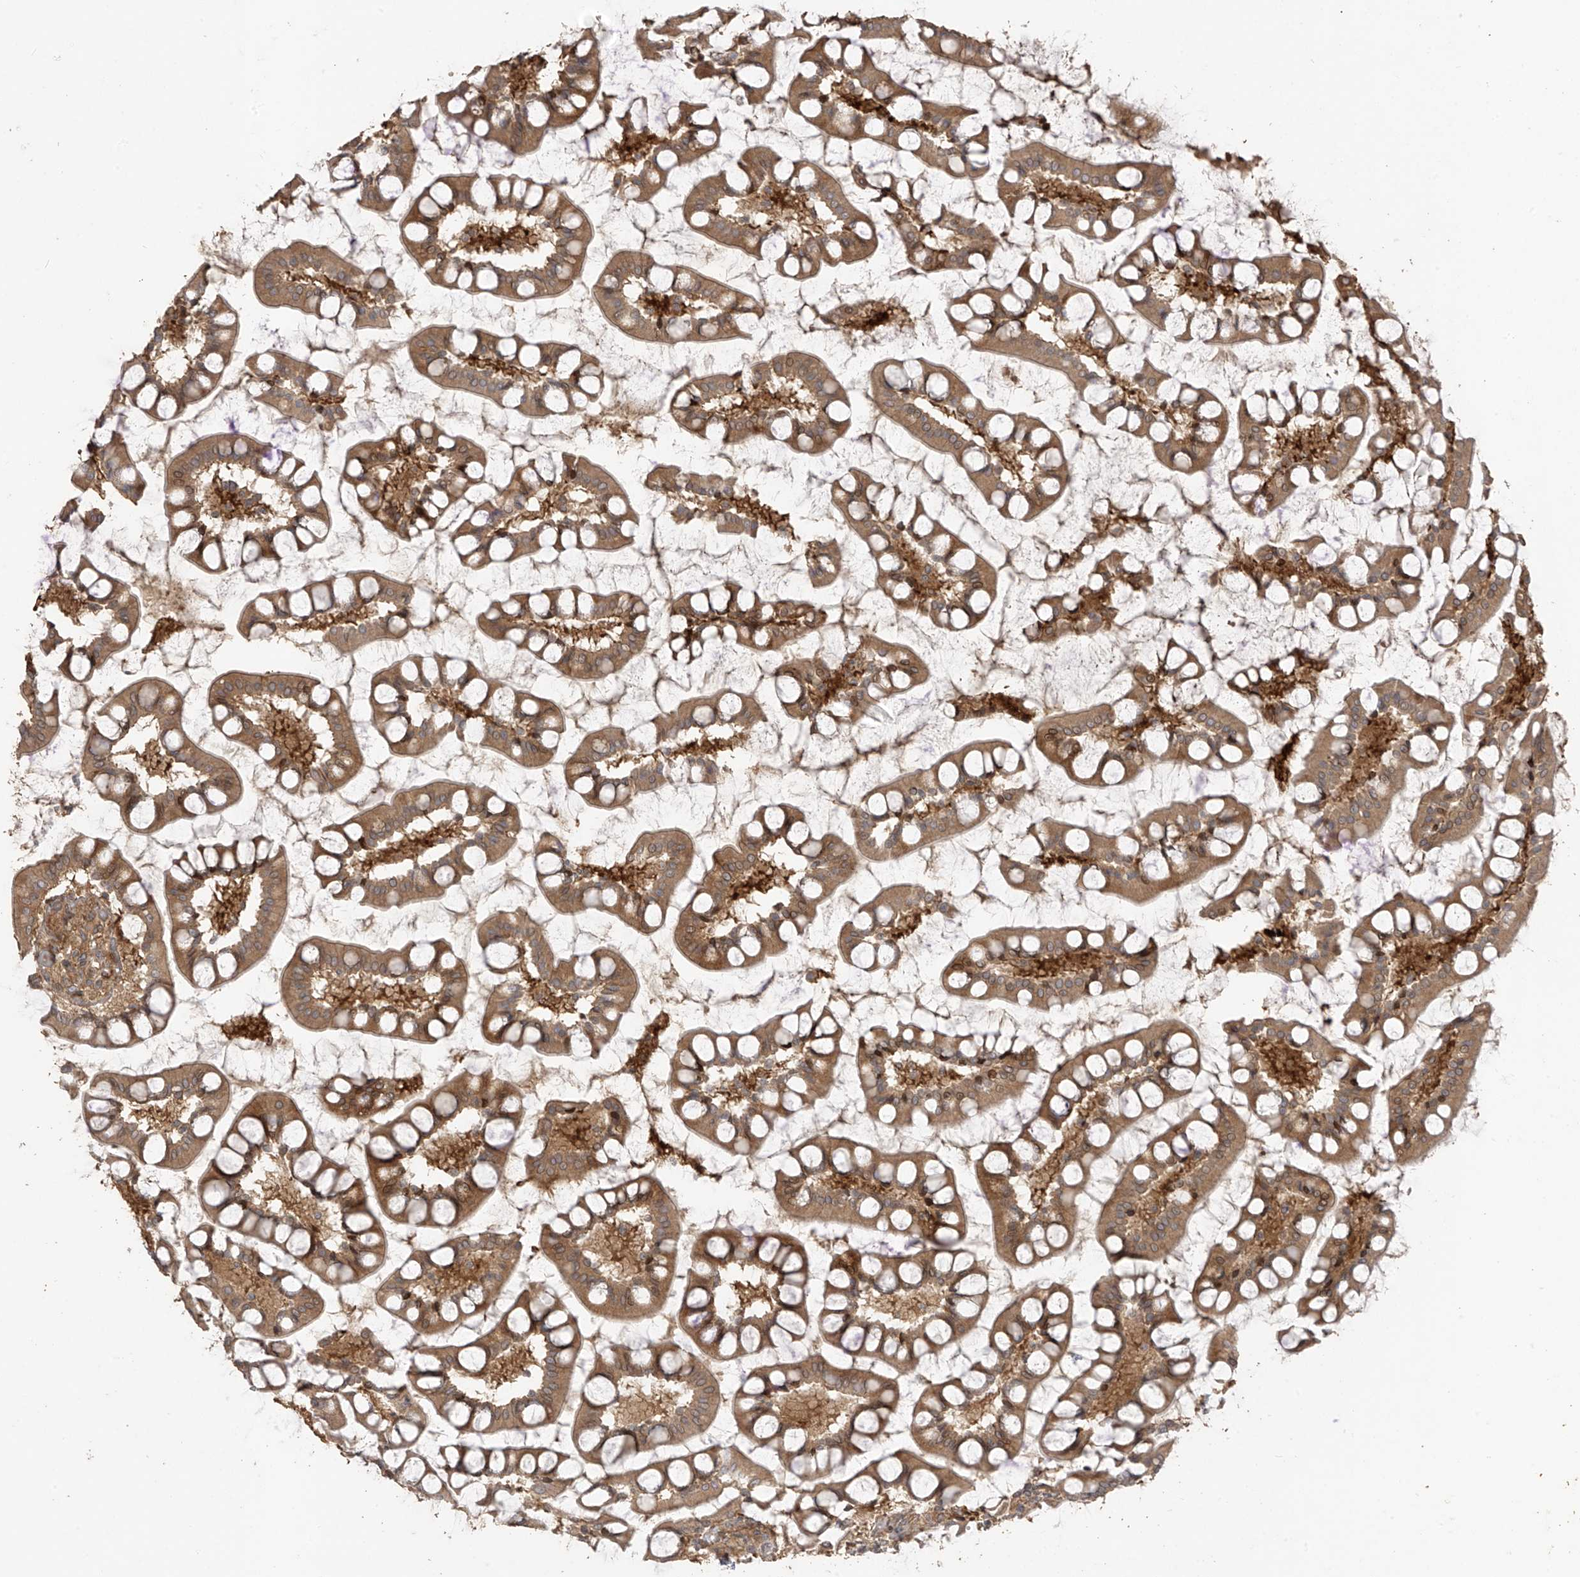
{"staining": {"intensity": "strong", "quantity": ">75%", "location": "cytoplasmic/membranous"}, "tissue": "small intestine", "cell_type": "Glandular cells", "image_type": "normal", "snomed": [{"axis": "morphology", "description": "Normal tissue, NOS"}, {"axis": "topography", "description": "Small intestine"}], "caption": "This image shows unremarkable small intestine stained with immunohistochemistry (IHC) to label a protein in brown. The cytoplasmic/membranous of glandular cells show strong positivity for the protein. Nuclei are counter-stained blue.", "gene": "ZNF653", "patient": {"sex": "male", "age": 52}}